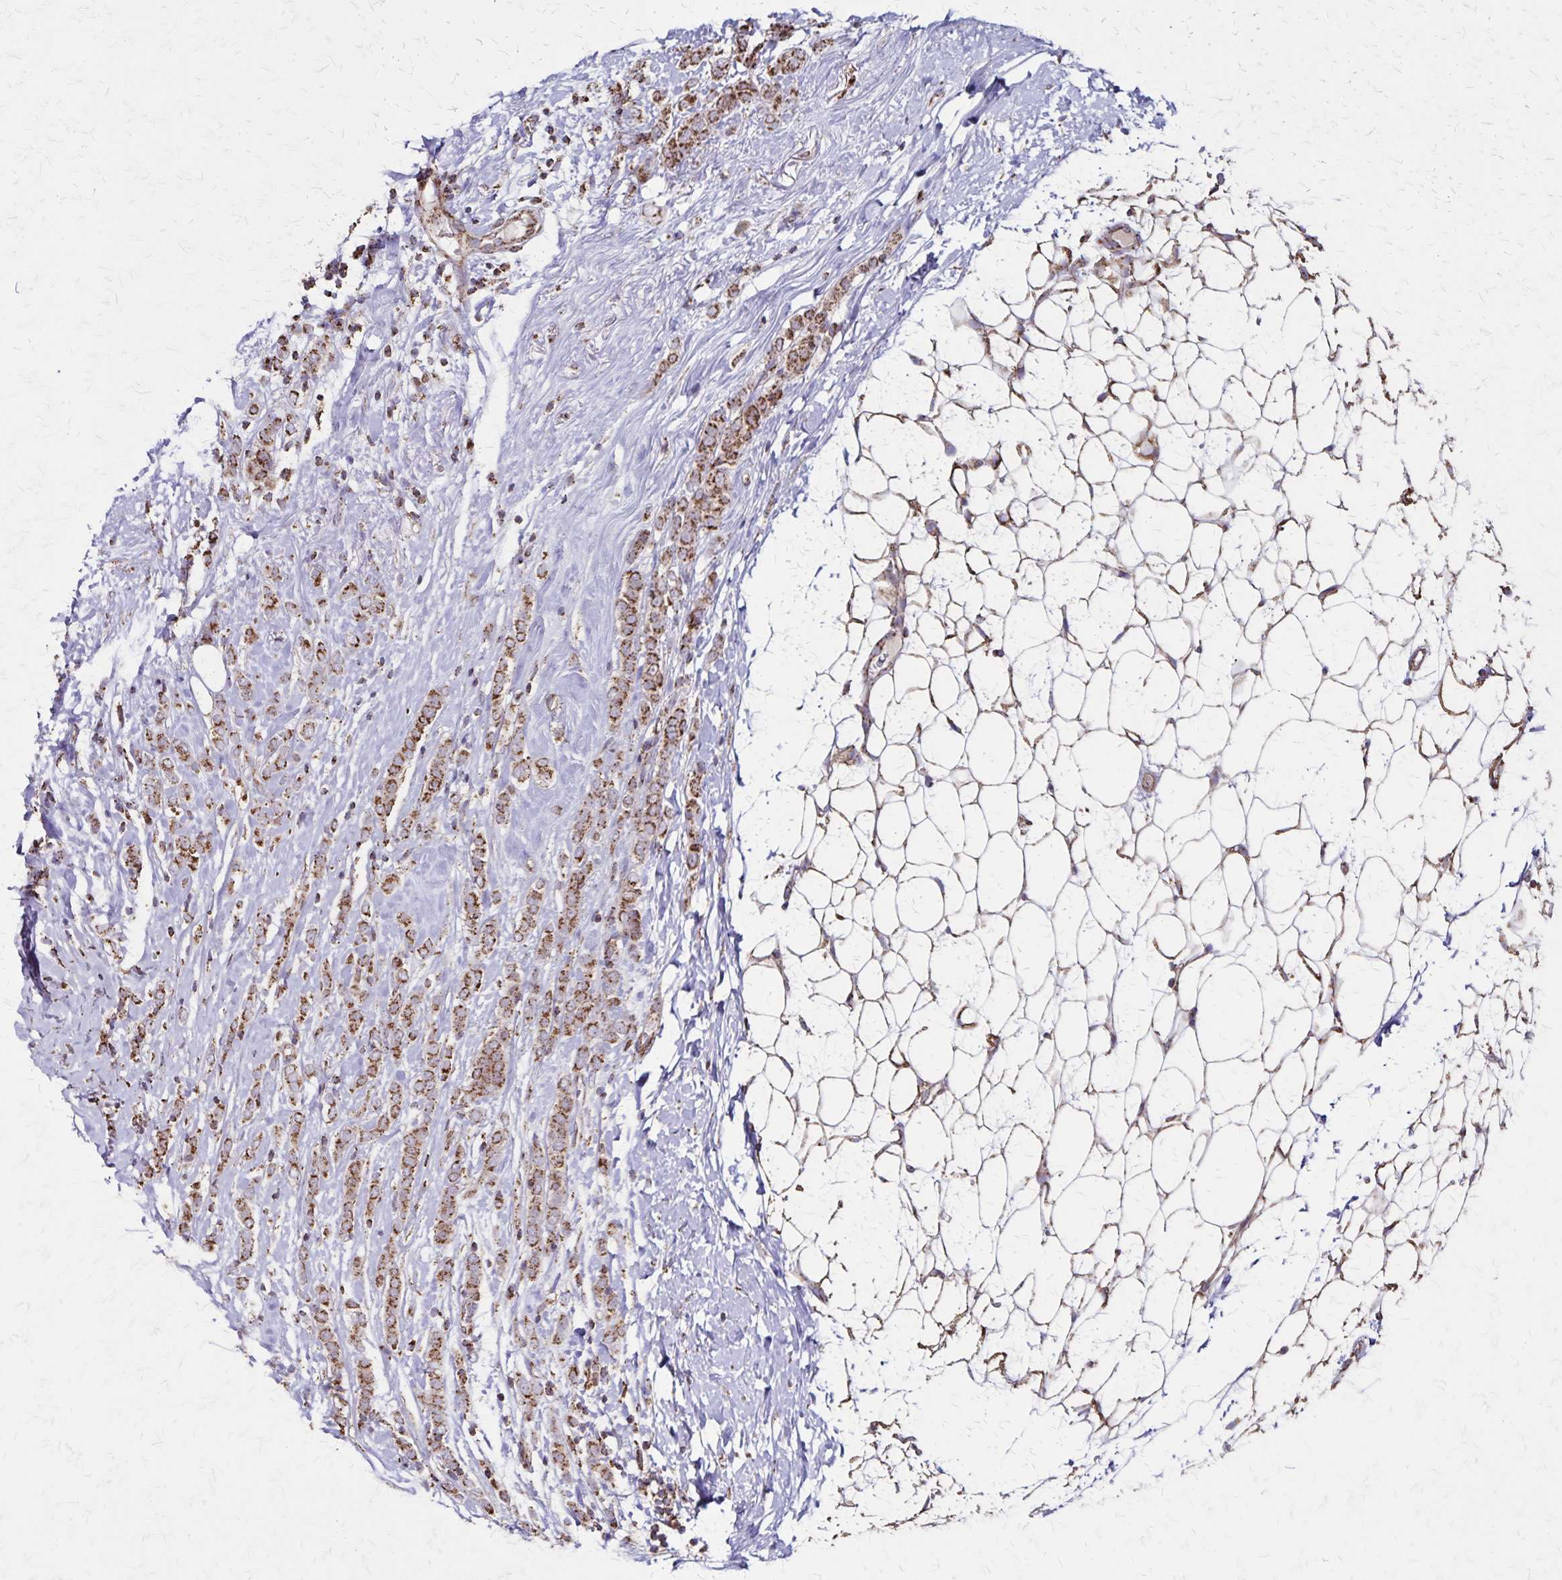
{"staining": {"intensity": "moderate", "quantity": ">75%", "location": "cytoplasmic/membranous"}, "tissue": "breast cancer", "cell_type": "Tumor cells", "image_type": "cancer", "snomed": [{"axis": "morphology", "description": "Lobular carcinoma"}, {"axis": "topography", "description": "Breast"}], "caption": "DAB immunohistochemical staining of human breast cancer displays moderate cytoplasmic/membranous protein expression in about >75% of tumor cells. The protein of interest is shown in brown color, while the nuclei are stained blue.", "gene": "NFS1", "patient": {"sex": "female", "age": 49}}